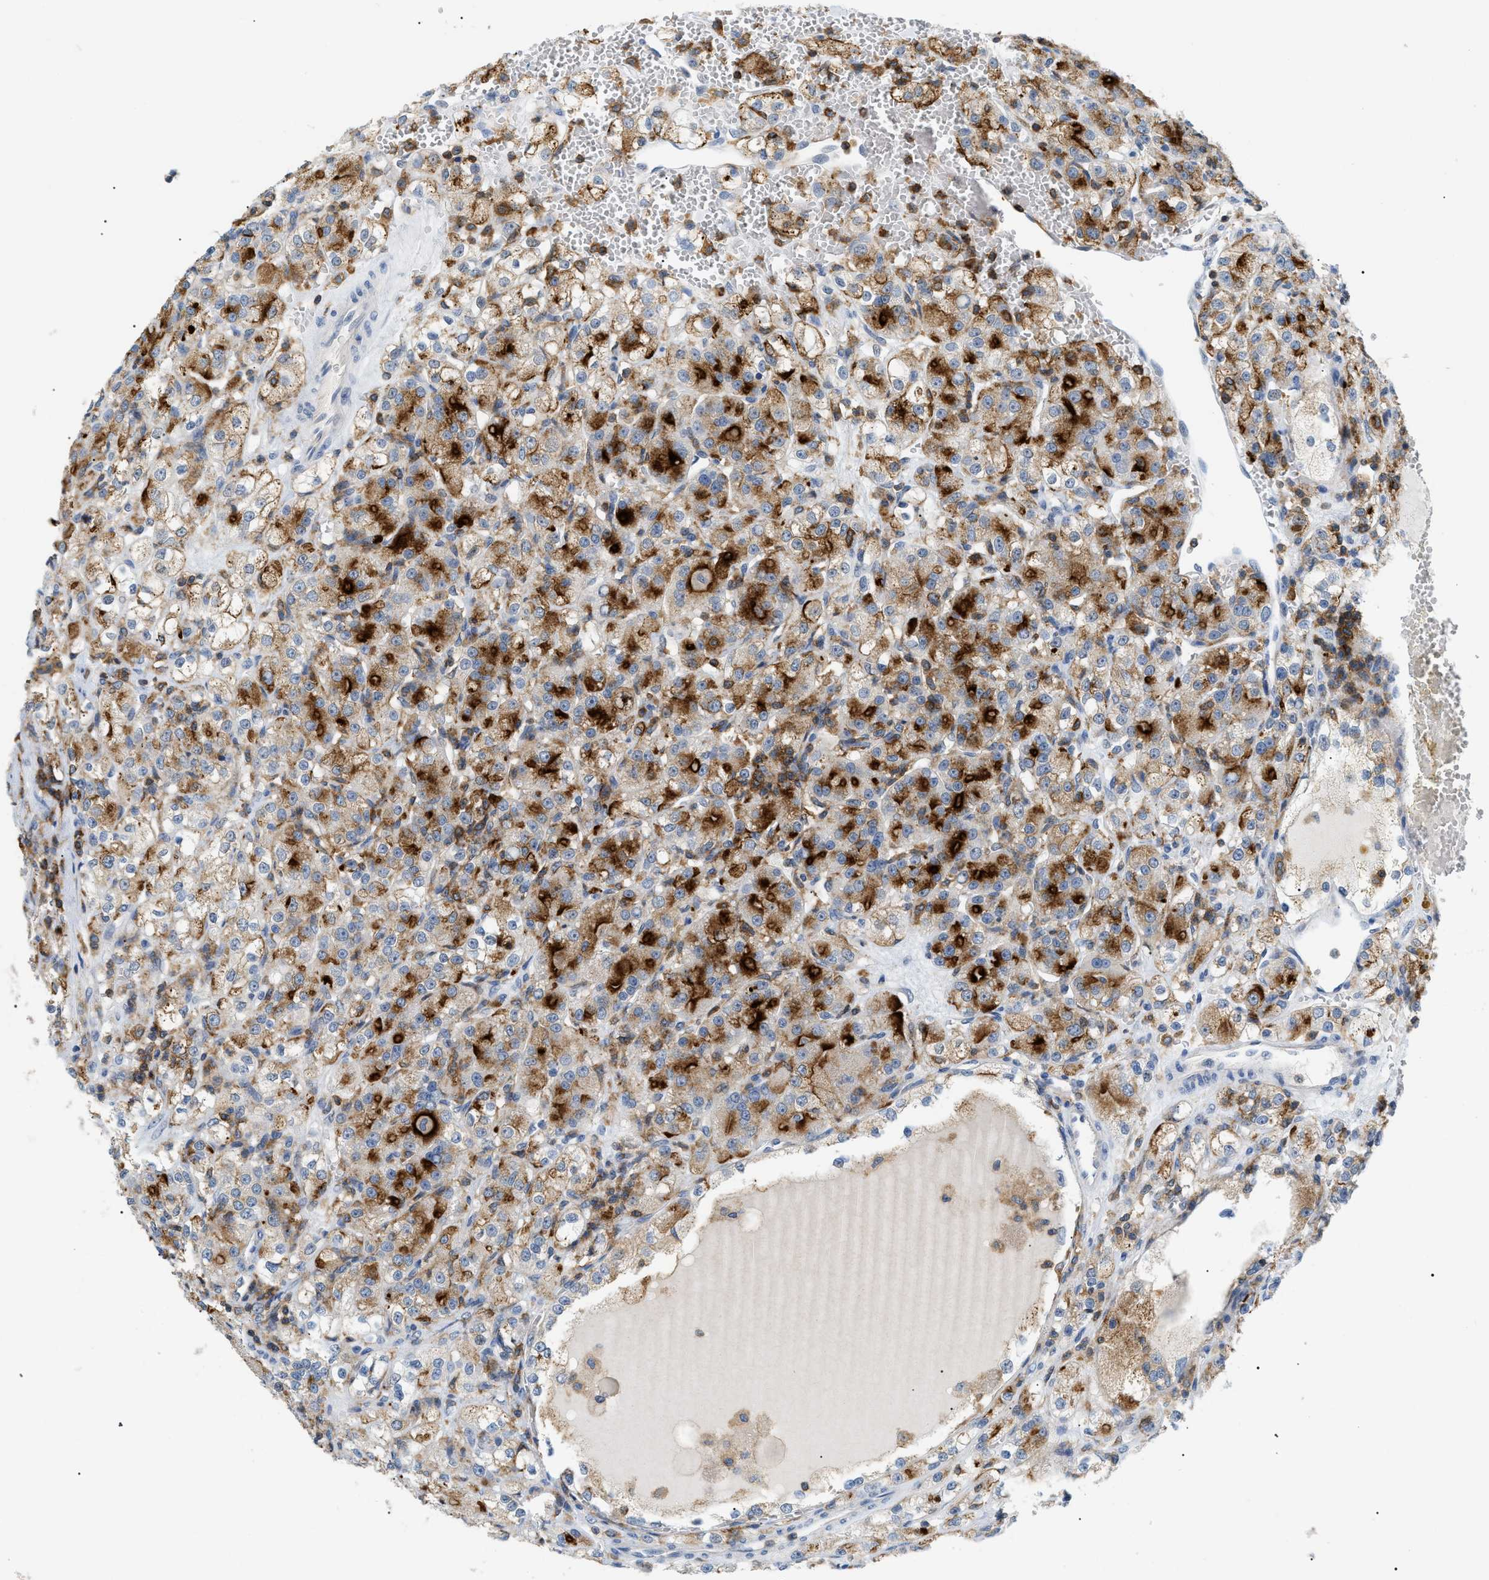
{"staining": {"intensity": "strong", "quantity": "25%-75%", "location": "cytoplasmic/membranous"}, "tissue": "renal cancer", "cell_type": "Tumor cells", "image_type": "cancer", "snomed": [{"axis": "morphology", "description": "Normal tissue, NOS"}, {"axis": "morphology", "description": "Adenocarcinoma, NOS"}, {"axis": "topography", "description": "Kidney"}], "caption": "A brown stain highlights strong cytoplasmic/membranous staining of a protein in renal cancer tumor cells. The protein is stained brown, and the nuclei are stained in blue (DAB (3,3'-diaminobenzidine) IHC with brightfield microscopy, high magnification).", "gene": "INPP5D", "patient": {"sex": "male", "age": 61}}